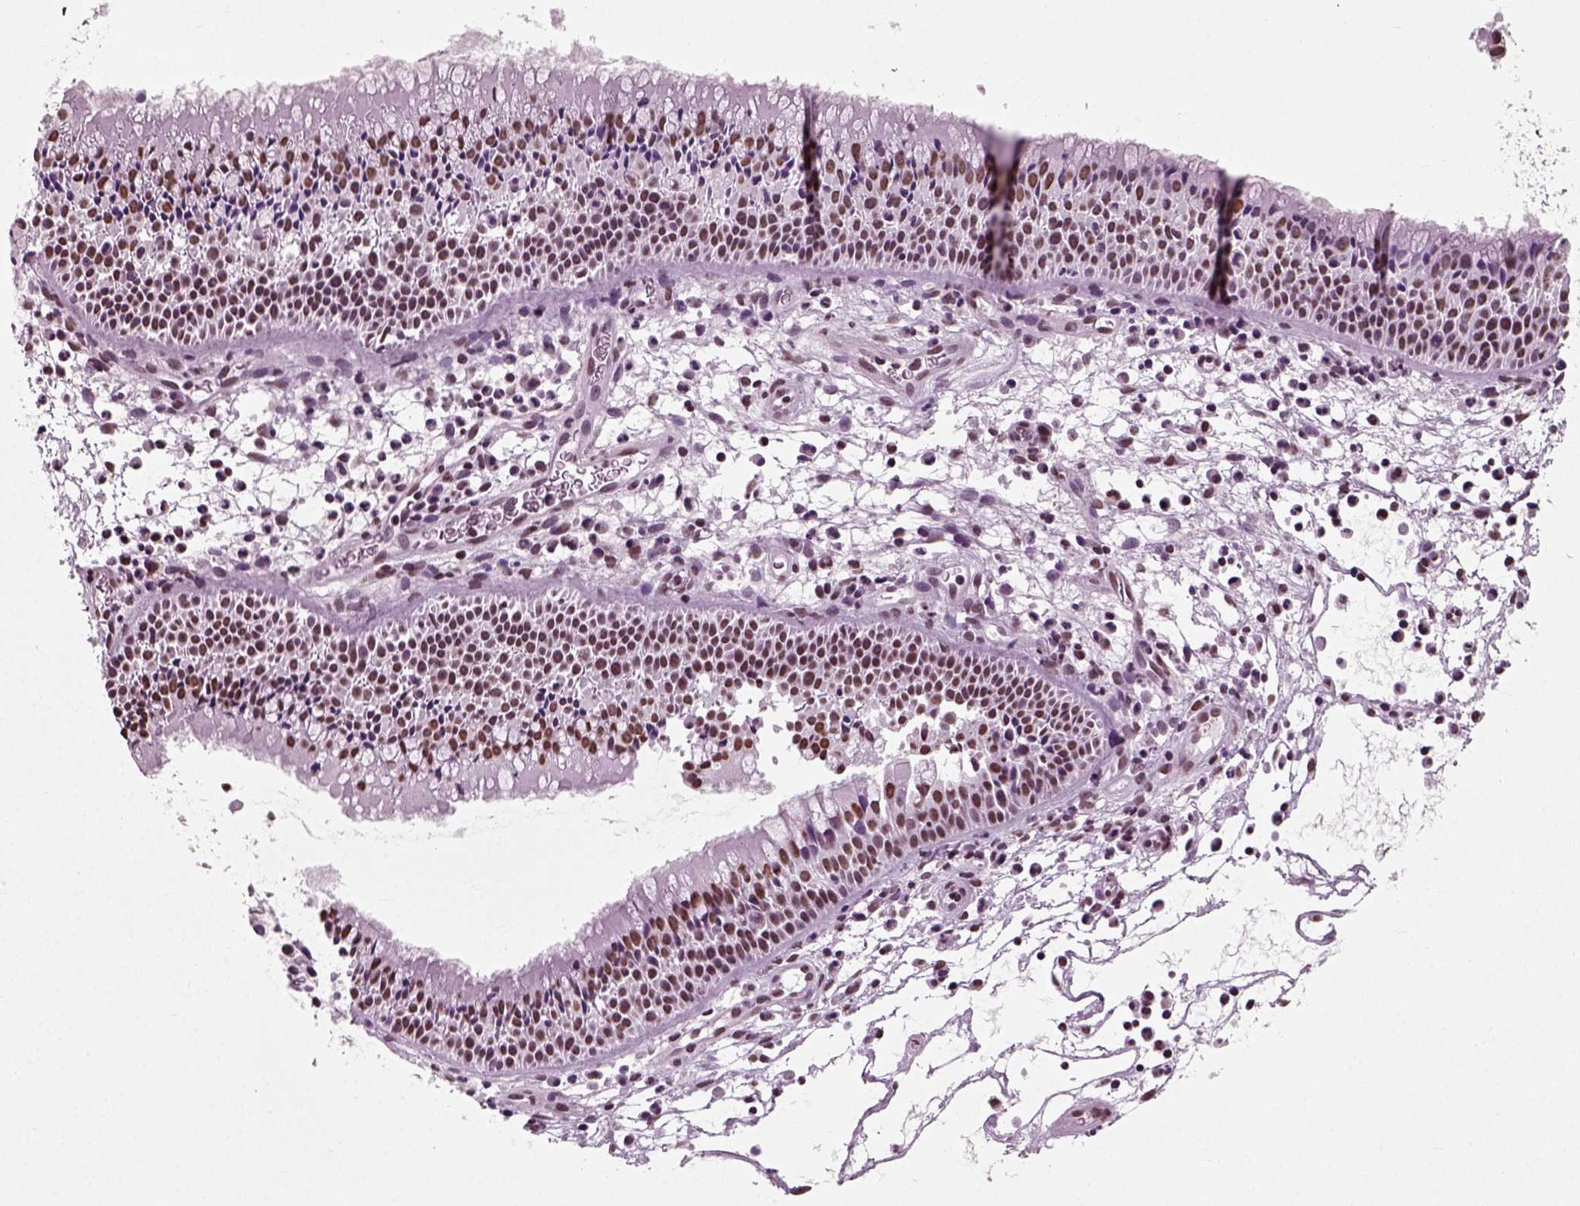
{"staining": {"intensity": "moderate", "quantity": "25%-75%", "location": "nuclear"}, "tissue": "nasopharynx", "cell_type": "Respiratory epithelial cells", "image_type": "normal", "snomed": [{"axis": "morphology", "description": "Normal tissue, NOS"}, {"axis": "topography", "description": "Nasopharynx"}], "caption": "DAB immunohistochemical staining of benign human nasopharynx demonstrates moderate nuclear protein positivity in approximately 25%-75% of respiratory epithelial cells.", "gene": "POLR1H", "patient": {"sex": "male", "age": 51}}